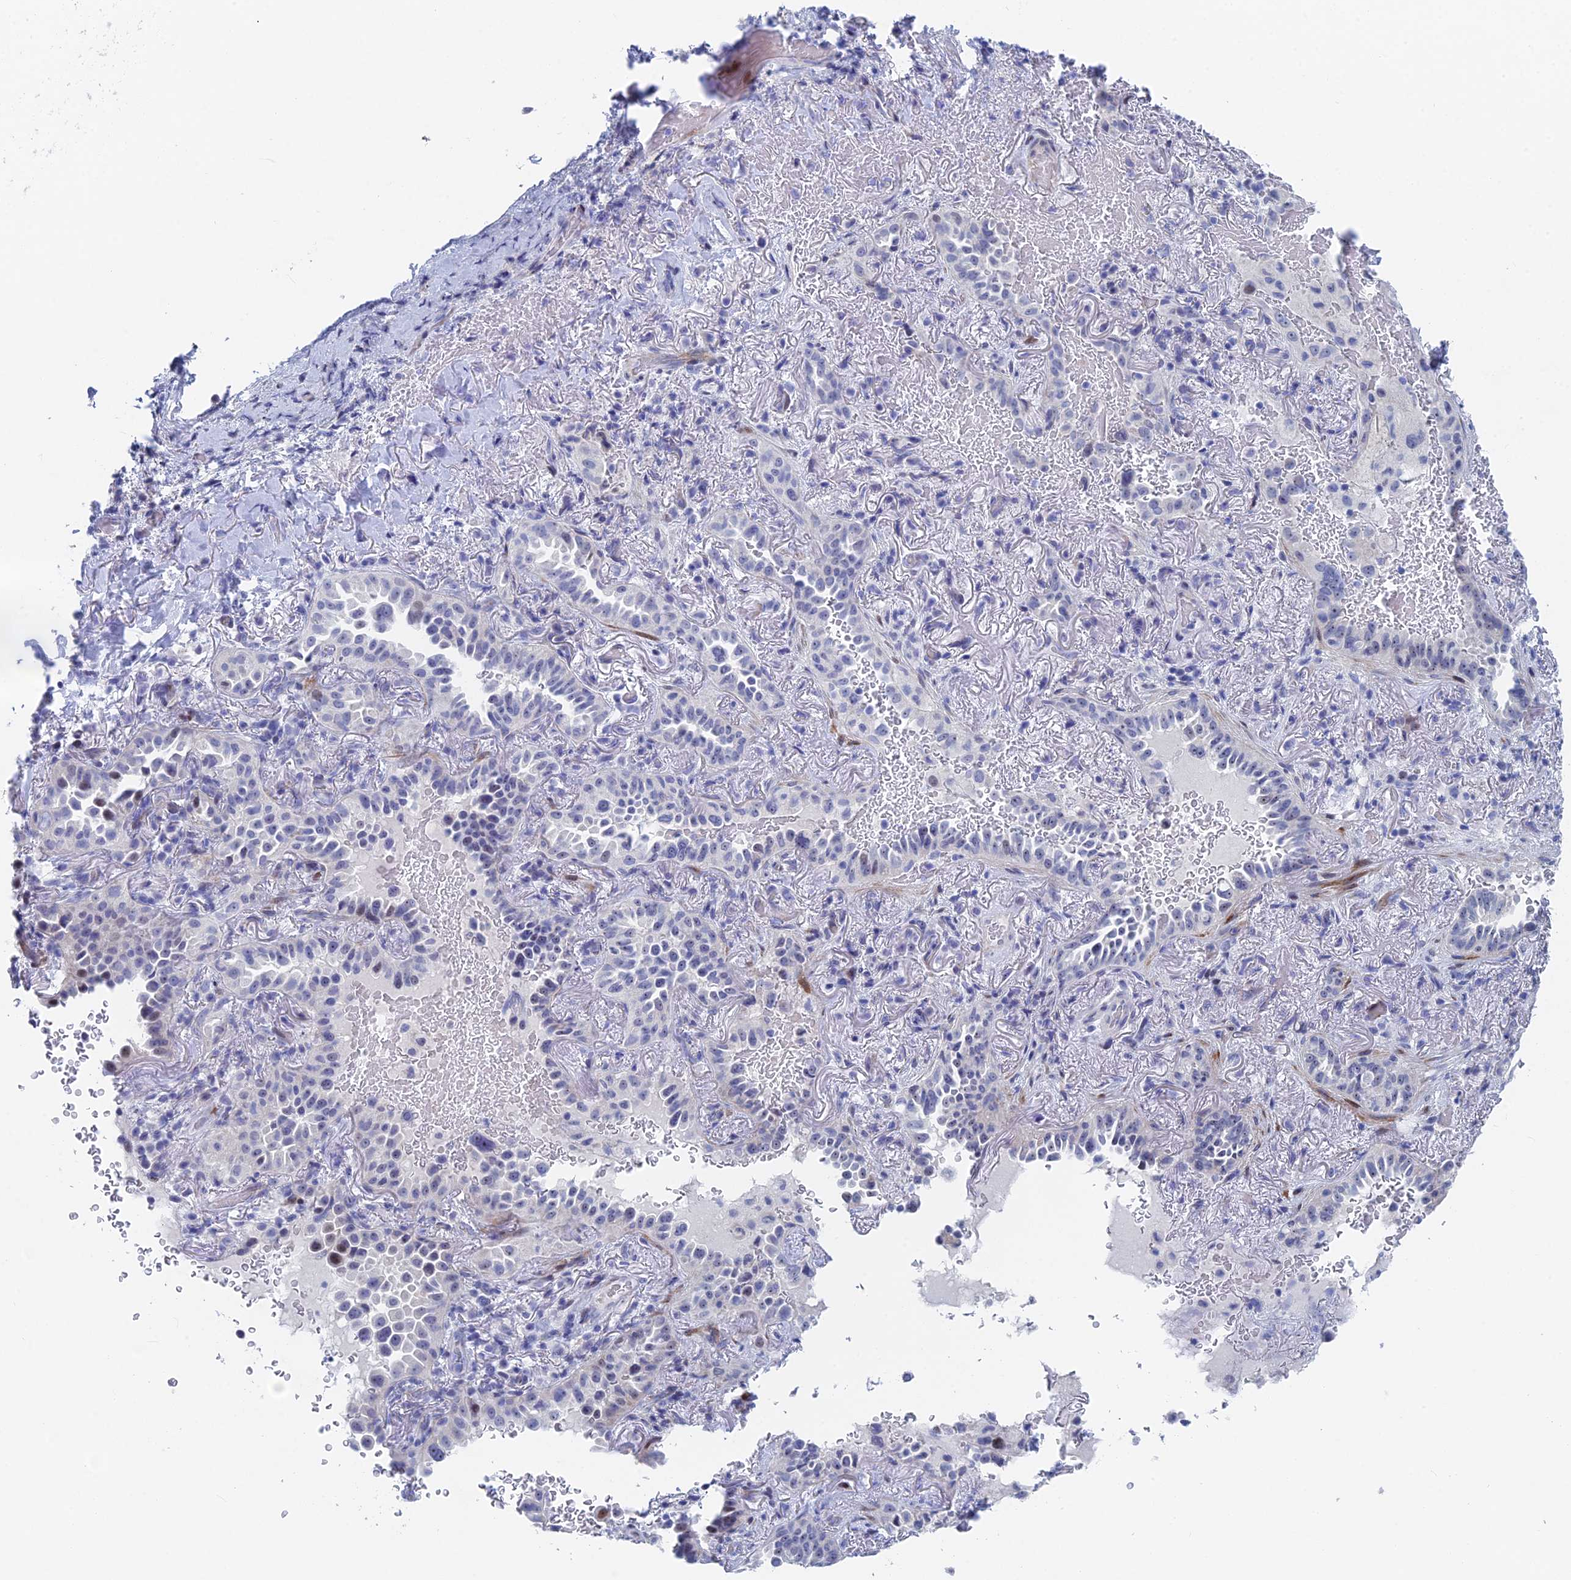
{"staining": {"intensity": "negative", "quantity": "none", "location": "none"}, "tissue": "lung cancer", "cell_type": "Tumor cells", "image_type": "cancer", "snomed": [{"axis": "morphology", "description": "Adenocarcinoma, NOS"}, {"axis": "topography", "description": "Lung"}], "caption": "Immunohistochemical staining of human lung adenocarcinoma exhibits no significant staining in tumor cells. (DAB IHC, high magnification).", "gene": "DRGX", "patient": {"sex": "female", "age": 69}}